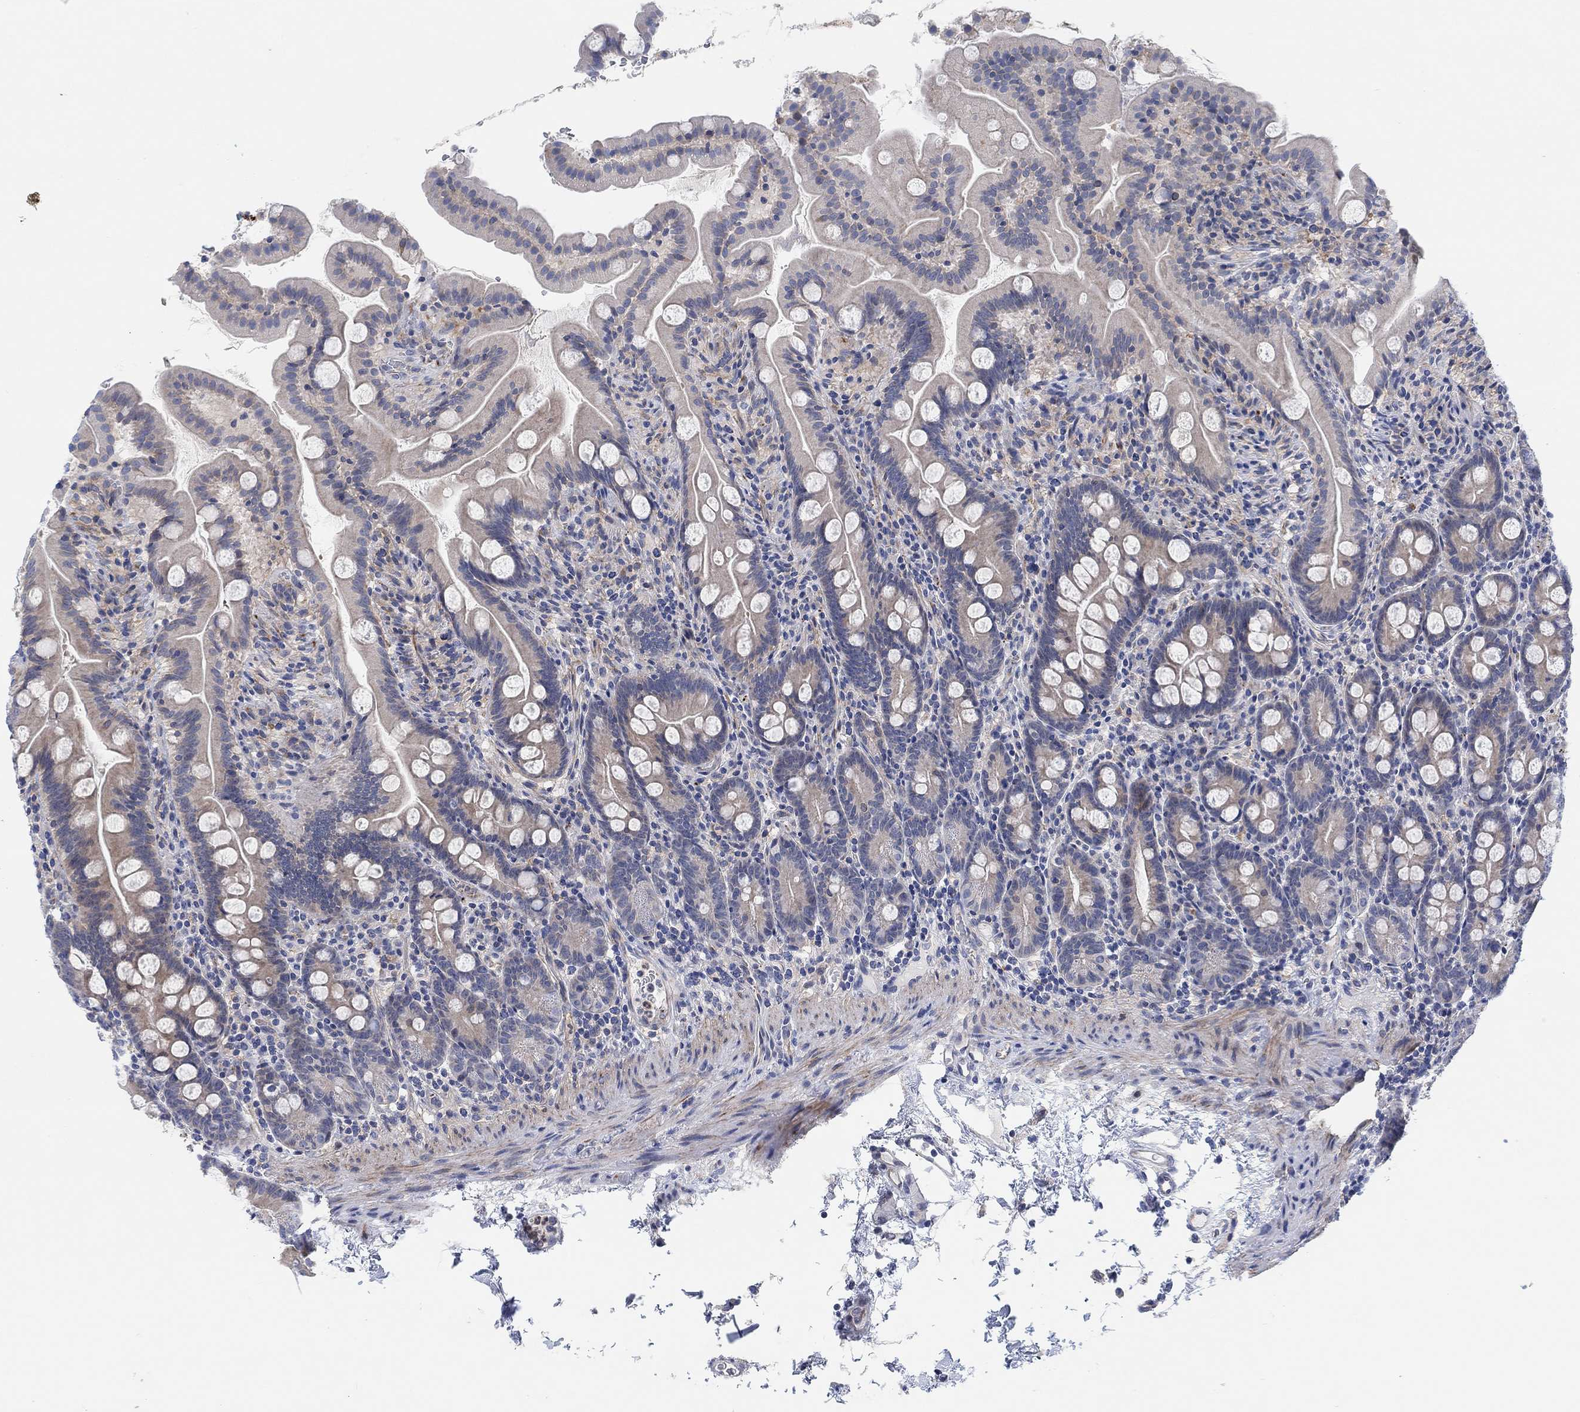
{"staining": {"intensity": "negative", "quantity": "none", "location": "none"}, "tissue": "small intestine", "cell_type": "Glandular cells", "image_type": "normal", "snomed": [{"axis": "morphology", "description": "Normal tissue, NOS"}, {"axis": "topography", "description": "Small intestine"}], "caption": "Glandular cells show no significant staining in normal small intestine.", "gene": "PMFBP1", "patient": {"sex": "female", "age": 44}}